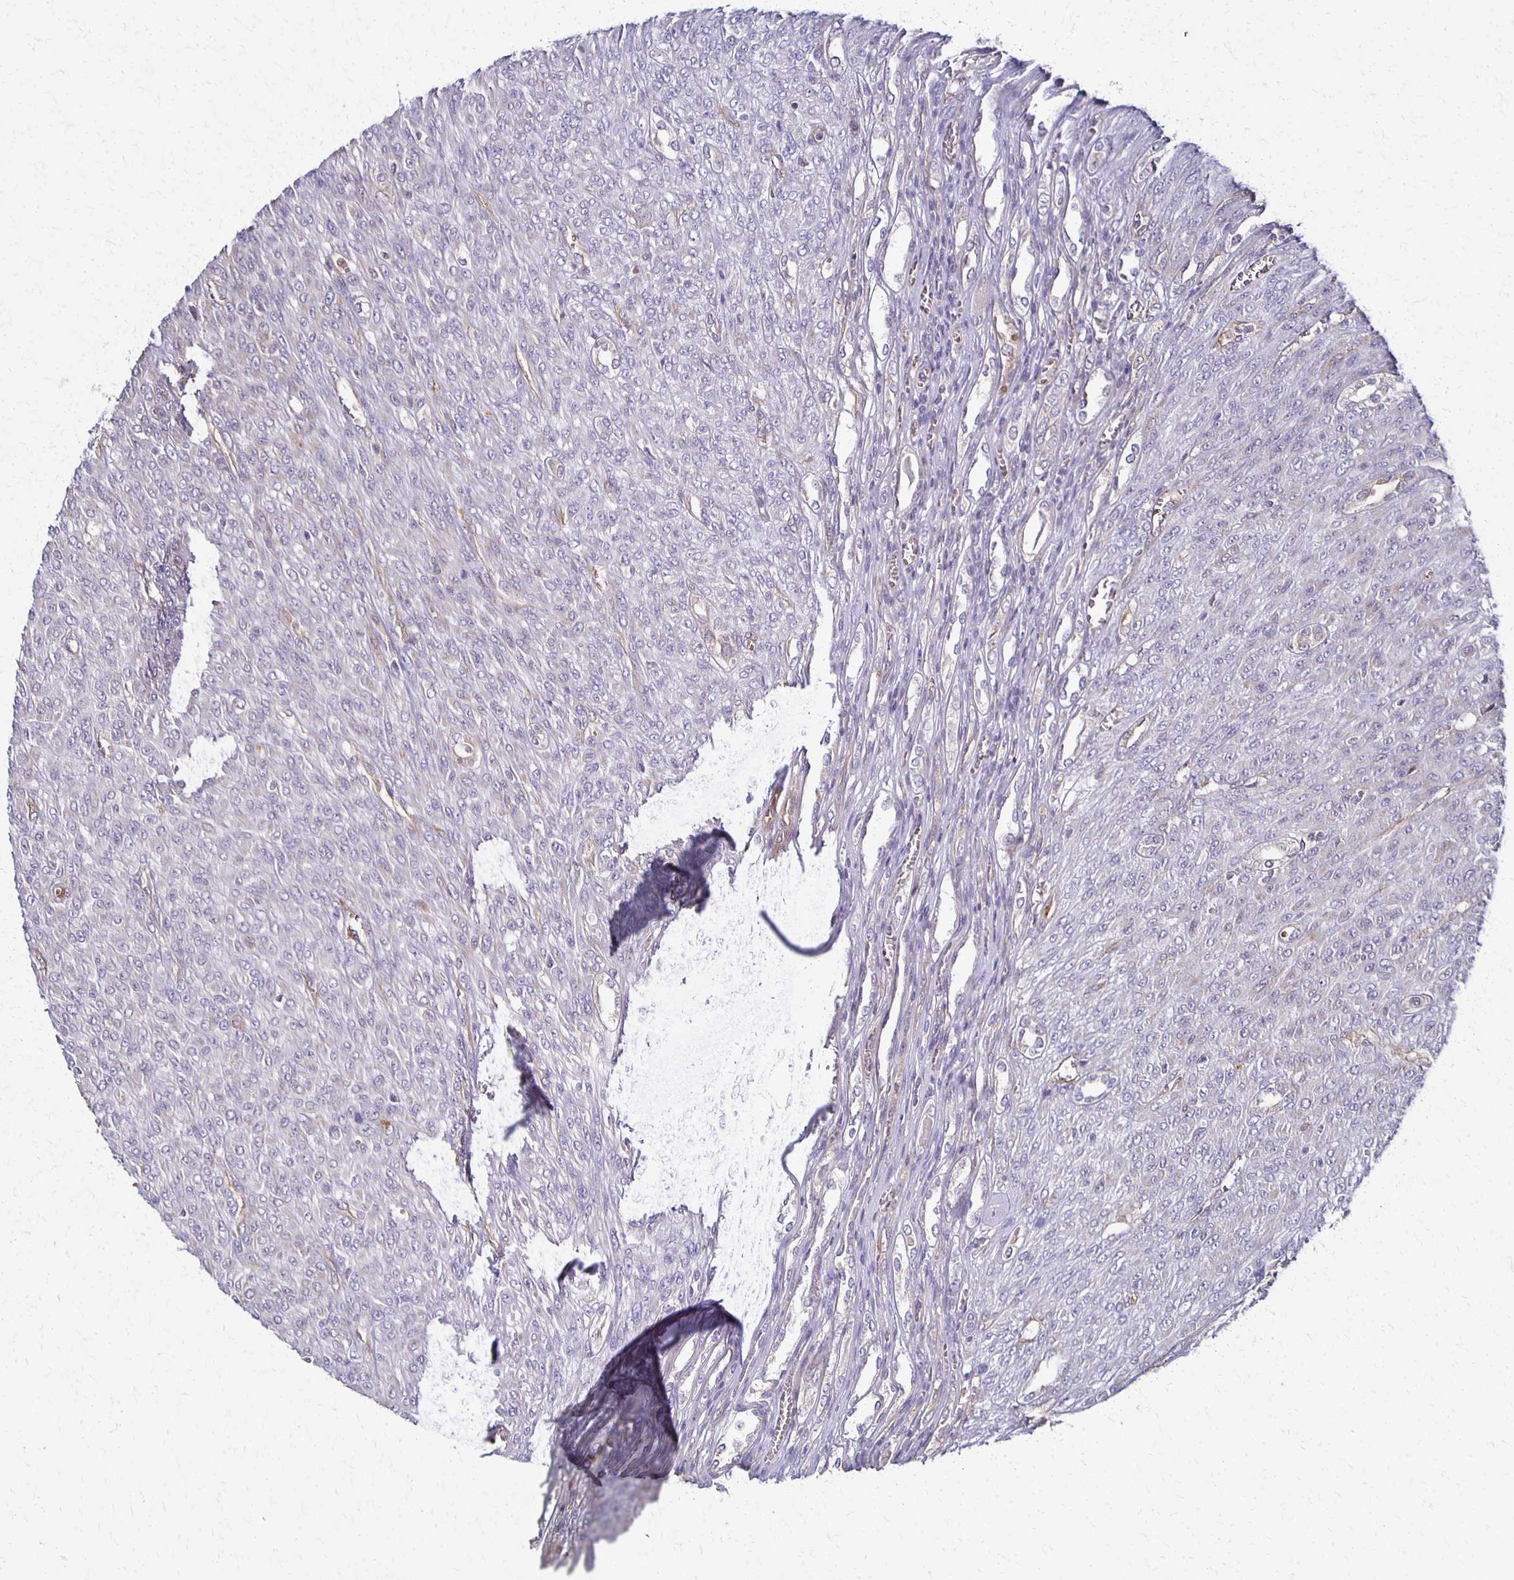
{"staining": {"intensity": "negative", "quantity": "none", "location": "none"}, "tissue": "renal cancer", "cell_type": "Tumor cells", "image_type": "cancer", "snomed": [{"axis": "morphology", "description": "Adenocarcinoma, NOS"}, {"axis": "topography", "description": "Kidney"}], "caption": "Immunohistochemistry (IHC) of renal adenocarcinoma reveals no staining in tumor cells. The staining was performed using DAB to visualize the protein expression in brown, while the nuclei were stained in blue with hematoxylin (Magnification: 20x).", "gene": "GPX4", "patient": {"sex": "male", "age": 58}}